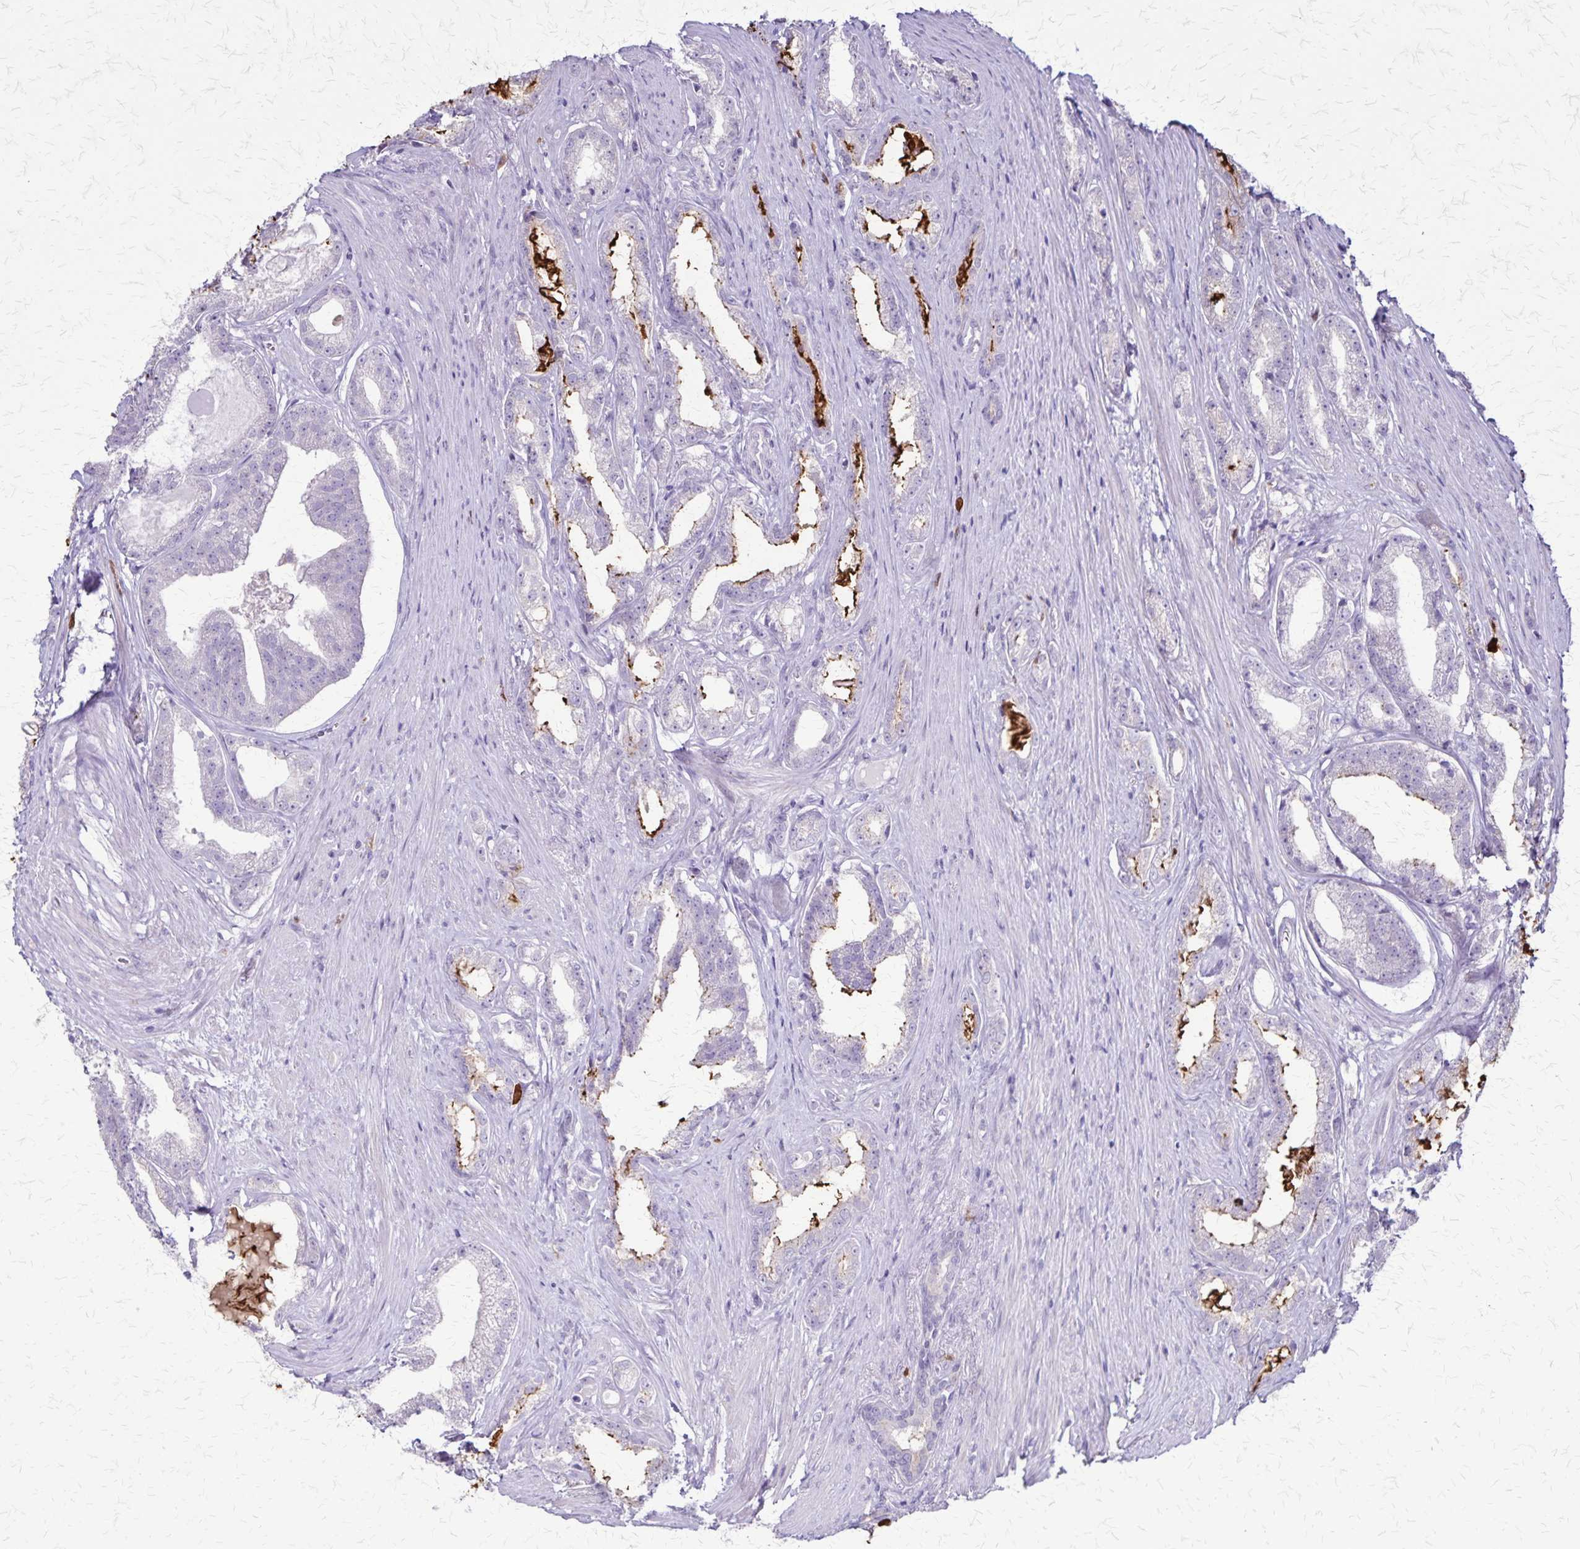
{"staining": {"intensity": "negative", "quantity": "none", "location": "none"}, "tissue": "prostate cancer", "cell_type": "Tumor cells", "image_type": "cancer", "snomed": [{"axis": "morphology", "description": "Adenocarcinoma, Low grade"}, {"axis": "topography", "description": "Prostate"}], "caption": "Tumor cells are negative for protein expression in human adenocarcinoma (low-grade) (prostate). (Brightfield microscopy of DAB (3,3'-diaminobenzidine) immunohistochemistry at high magnification).", "gene": "ULBP3", "patient": {"sex": "male", "age": 65}}